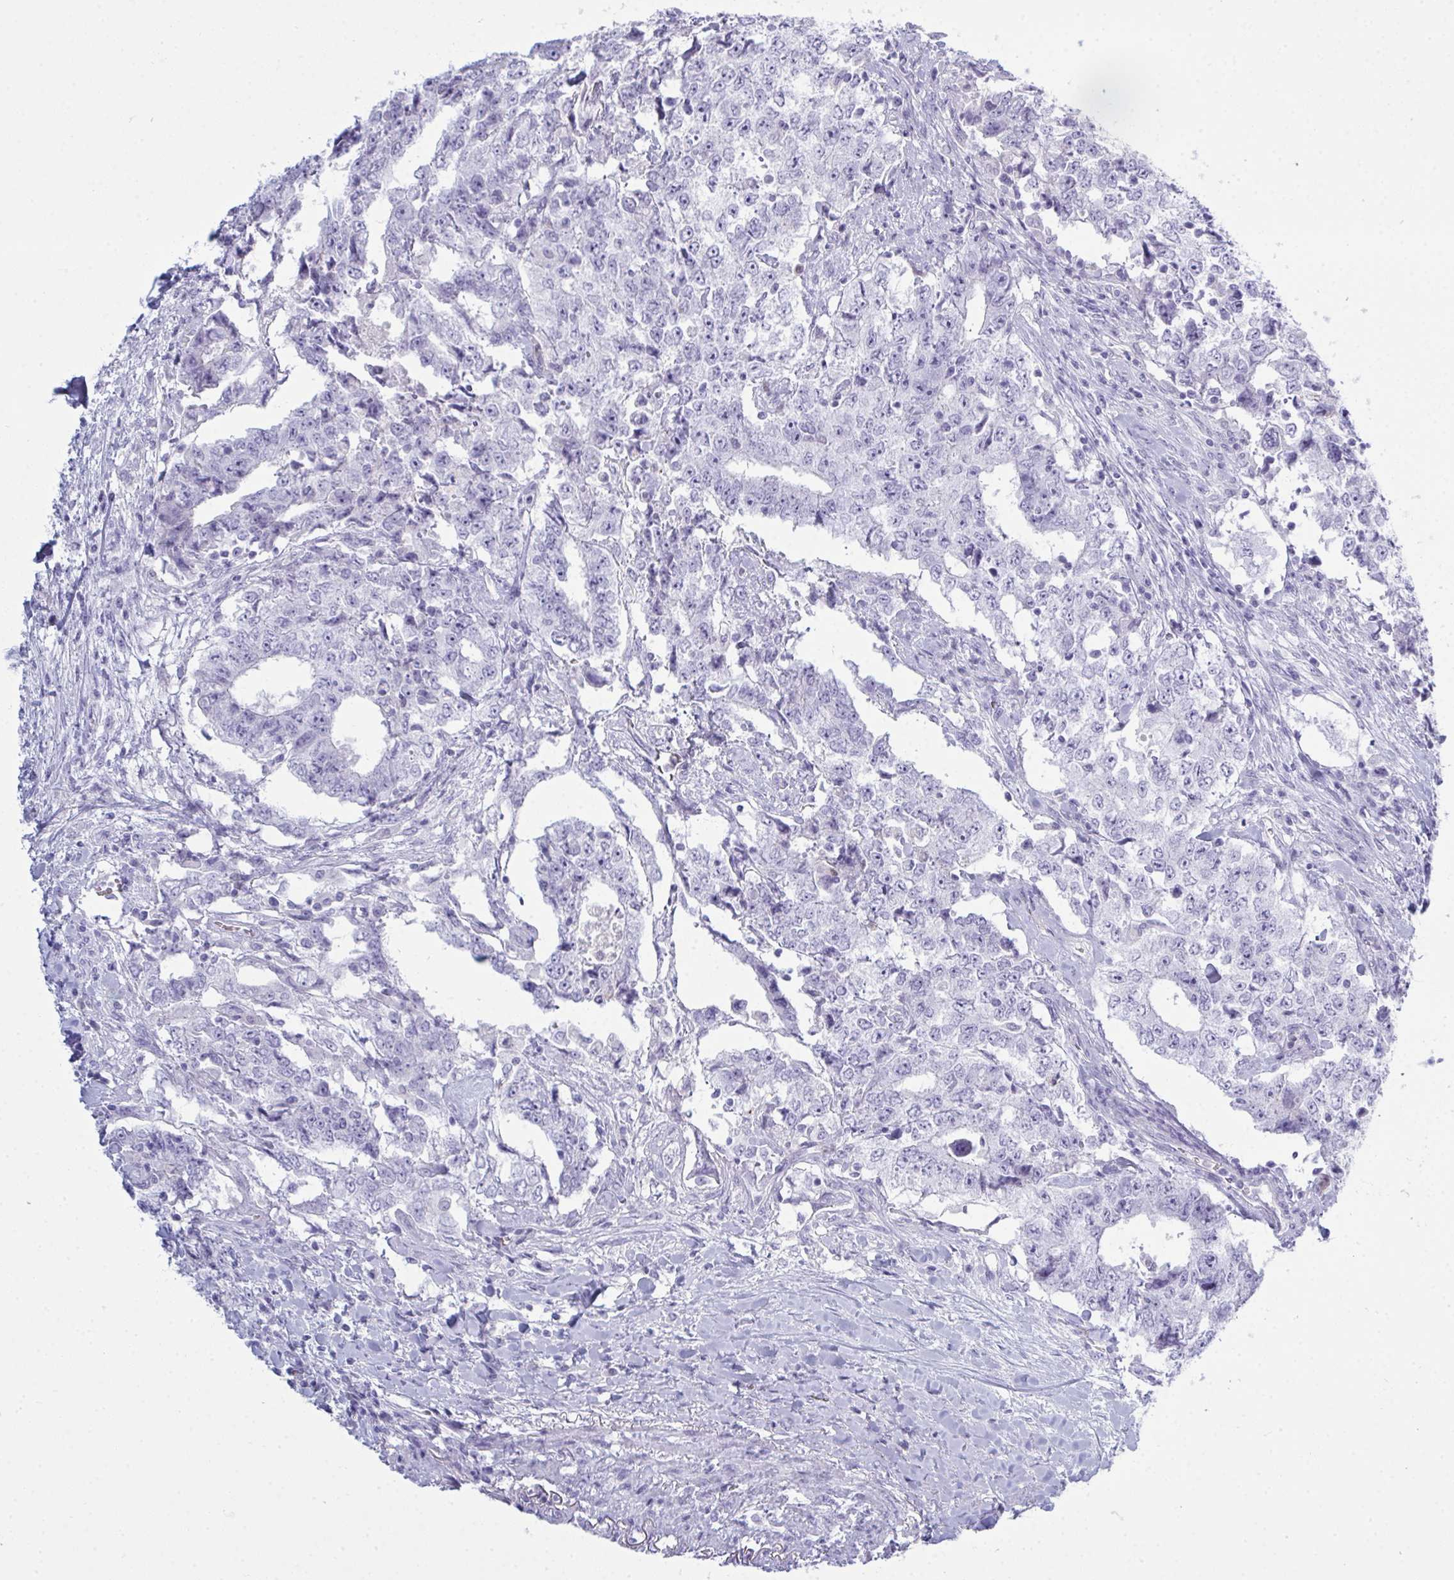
{"staining": {"intensity": "negative", "quantity": "none", "location": "none"}, "tissue": "testis cancer", "cell_type": "Tumor cells", "image_type": "cancer", "snomed": [{"axis": "morphology", "description": "Carcinoma, Embryonal, NOS"}, {"axis": "topography", "description": "Testis"}], "caption": "IHC of testis cancer (embryonal carcinoma) displays no staining in tumor cells.", "gene": "SERPINB10", "patient": {"sex": "male", "age": 24}}